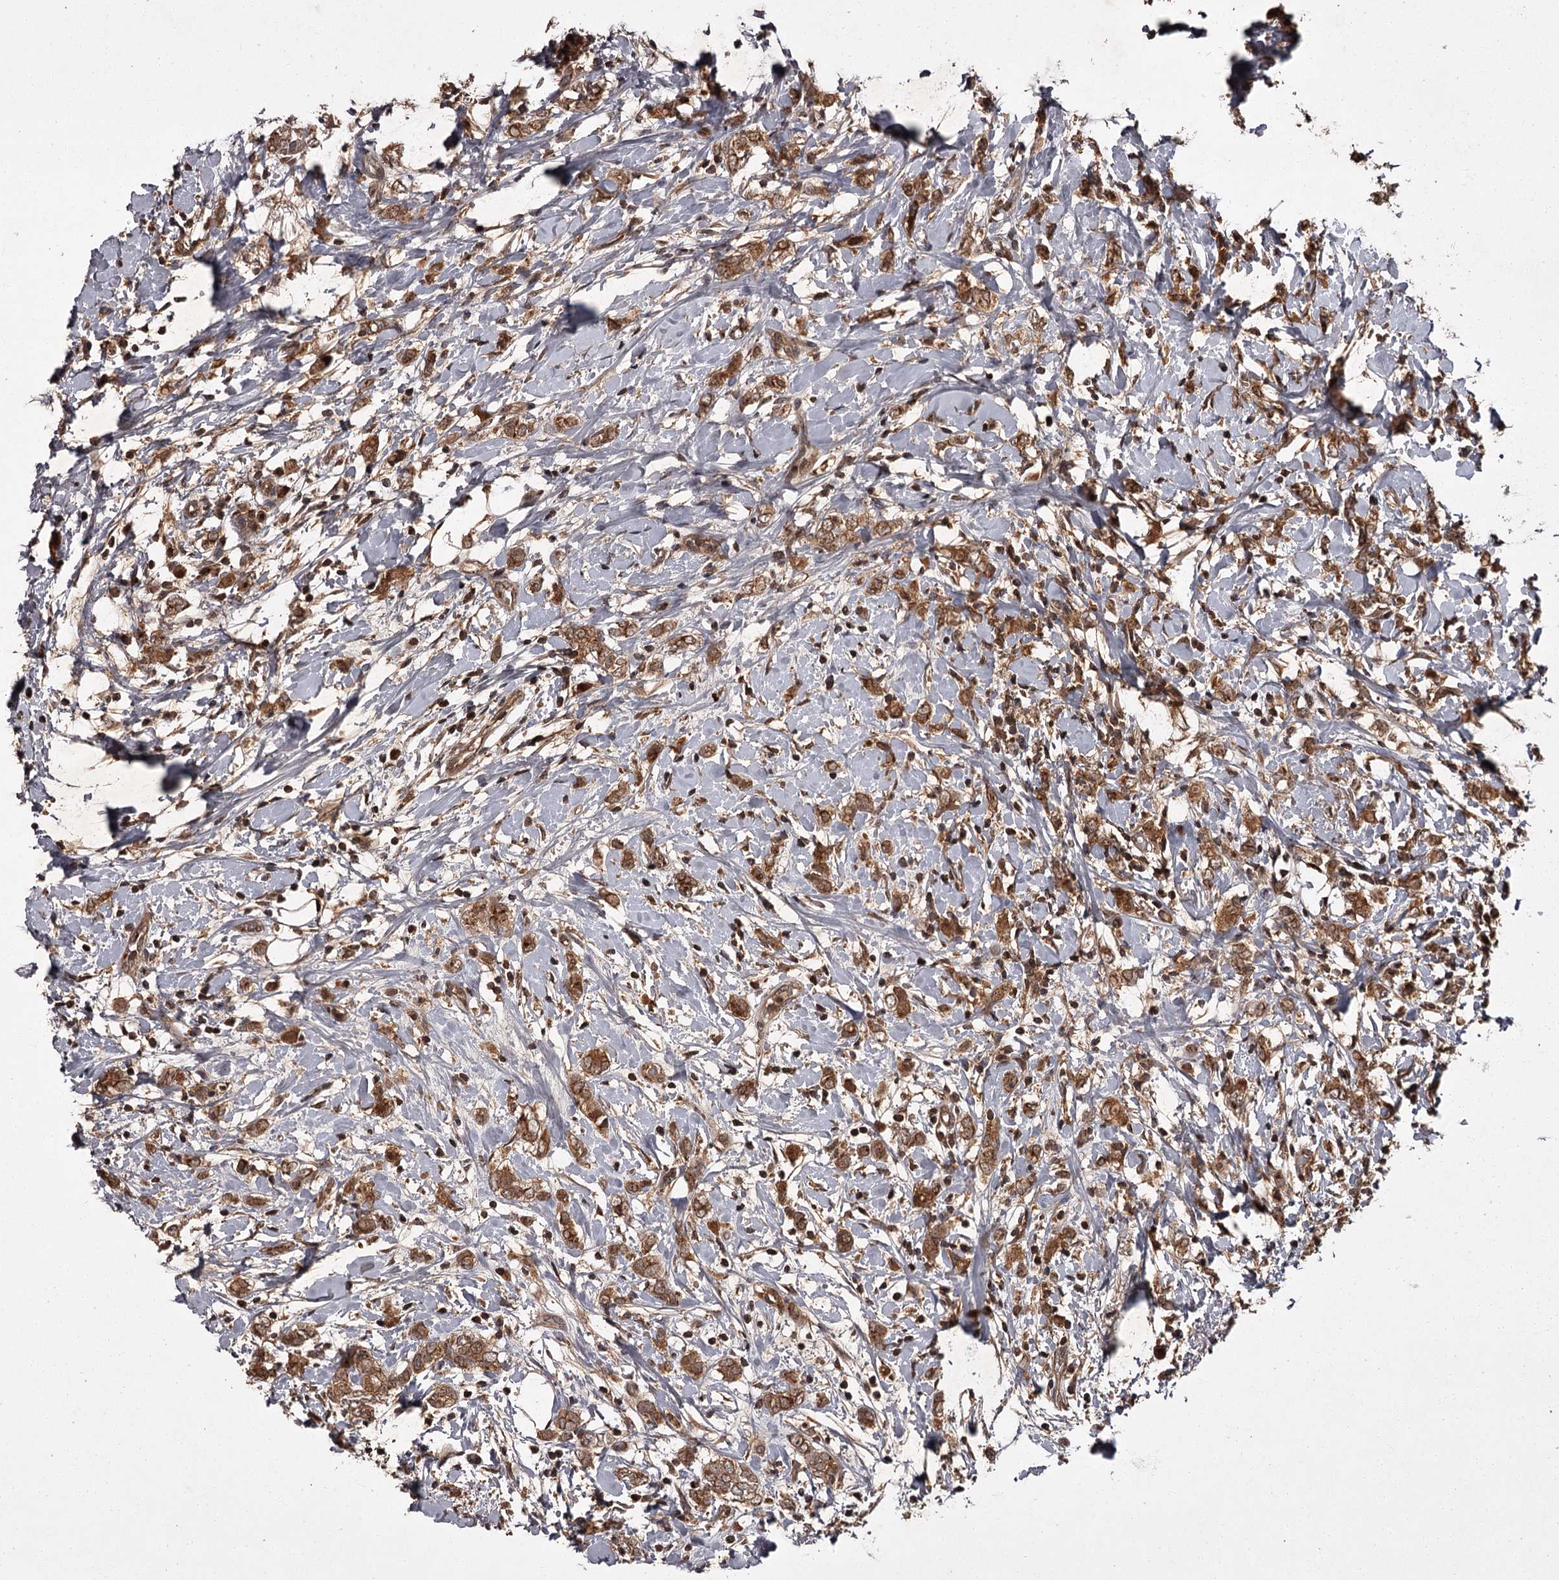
{"staining": {"intensity": "moderate", "quantity": ">75%", "location": "cytoplasmic/membranous"}, "tissue": "breast cancer", "cell_type": "Tumor cells", "image_type": "cancer", "snomed": [{"axis": "morphology", "description": "Normal tissue, NOS"}, {"axis": "morphology", "description": "Lobular carcinoma"}, {"axis": "topography", "description": "Breast"}], "caption": "A high-resolution micrograph shows immunohistochemistry (IHC) staining of lobular carcinoma (breast), which reveals moderate cytoplasmic/membranous positivity in about >75% of tumor cells.", "gene": "TBC1D23", "patient": {"sex": "female", "age": 47}}